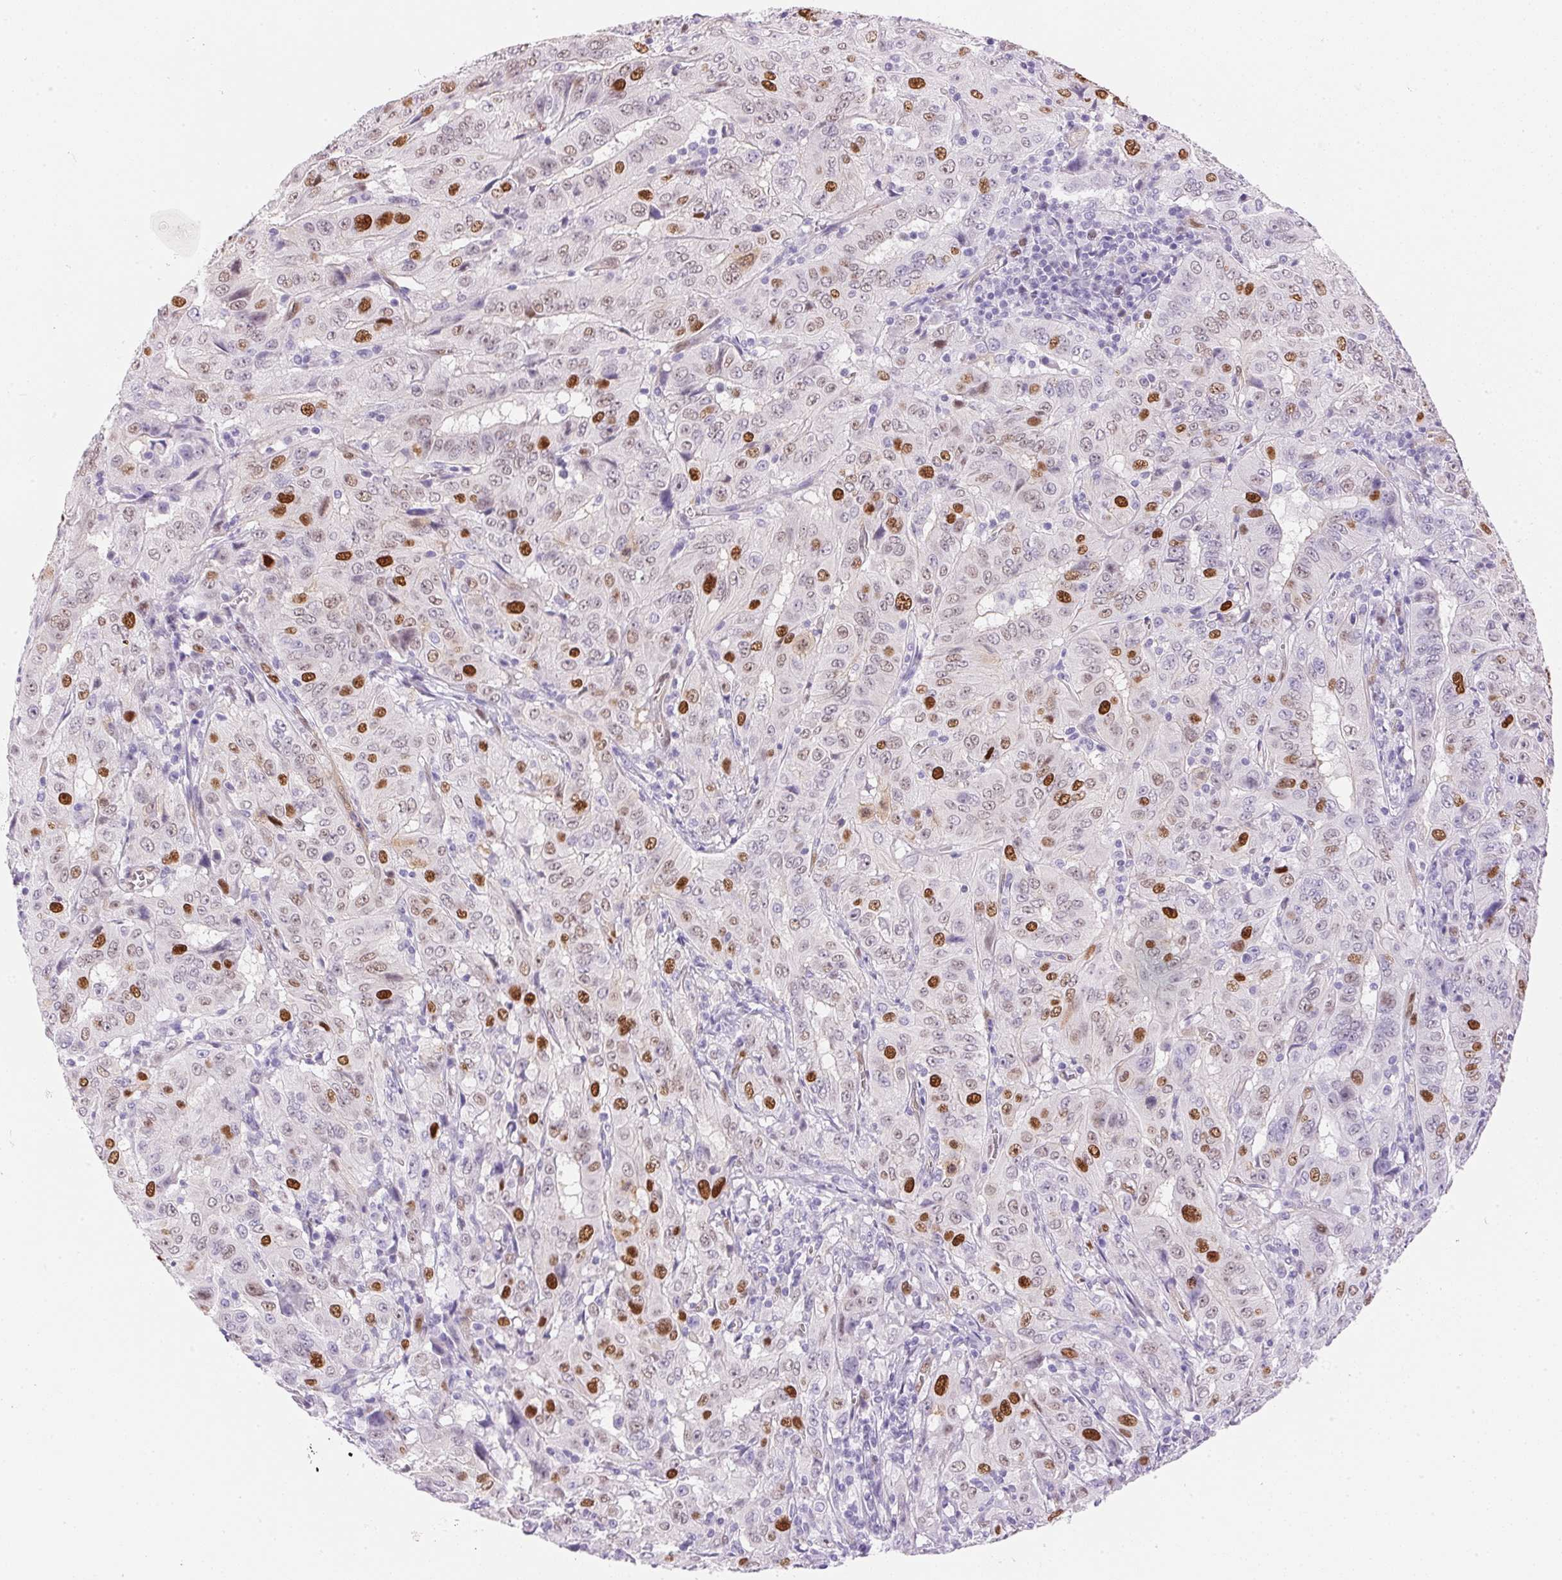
{"staining": {"intensity": "strong", "quantity": "<25%", "location": "nuclear"}, "tissue": "pancreatic cancer", "cell_type": "Tumor cells", "image_type": "cancer", "snomed": [{"axis": "morphology", "description": "Adenocarcinoma, NOS"}, {"axis": "topography", "description": "Pancreas"}], "caption": "Pancreatic cancer stained with immunohistochemistry shows strong nuclear expression in approximately <25% of tumor cells.", "gene": "SMTN", "patient": {"sex": "male", "age": 63}}